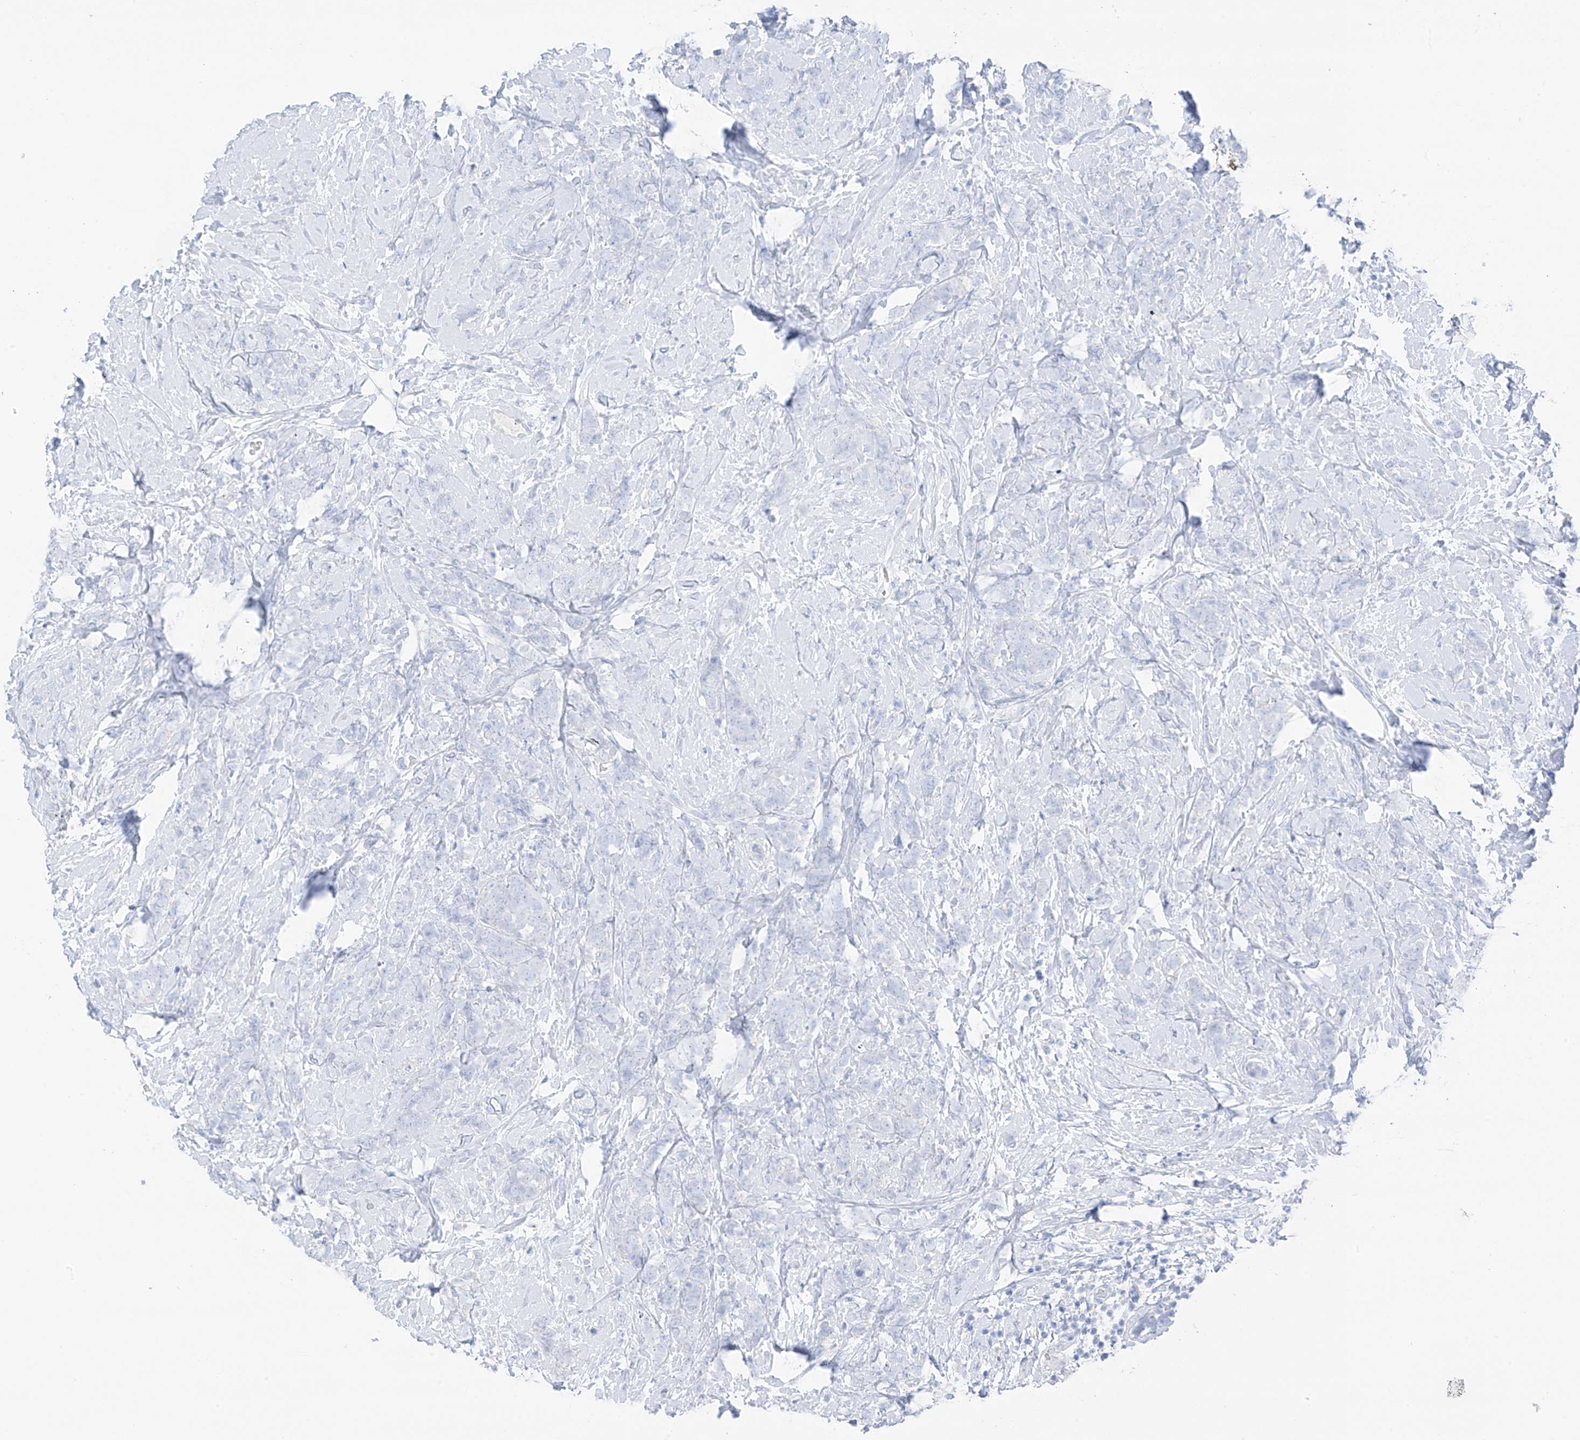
{"staining": {"intensity": "negative", "quantity": "none", "location": "none"}, "tissue": "breast cancer", "cell_type": "Tumor cells", "image_type": "cancer", "snomed": [{"axis": "morphology", "description": "Lobular carcinoma"}, {"axis": "topography", "description": "Breast"}], "caption": "High magnification brightfield microscopy of breast lobular carcinoma stained with DAB (3,3'-diaminobenzidine) (brown) and counterstained with hematoxylin (blue): tumor cells show no significant staining. (Stains: DAB immunohistochemistry with hematoxylin counter stain, Microscopy: brightfield microscopy at high magnification).", "gene": "CAPN13", "patient": {"sex": "female", "age": 58}}